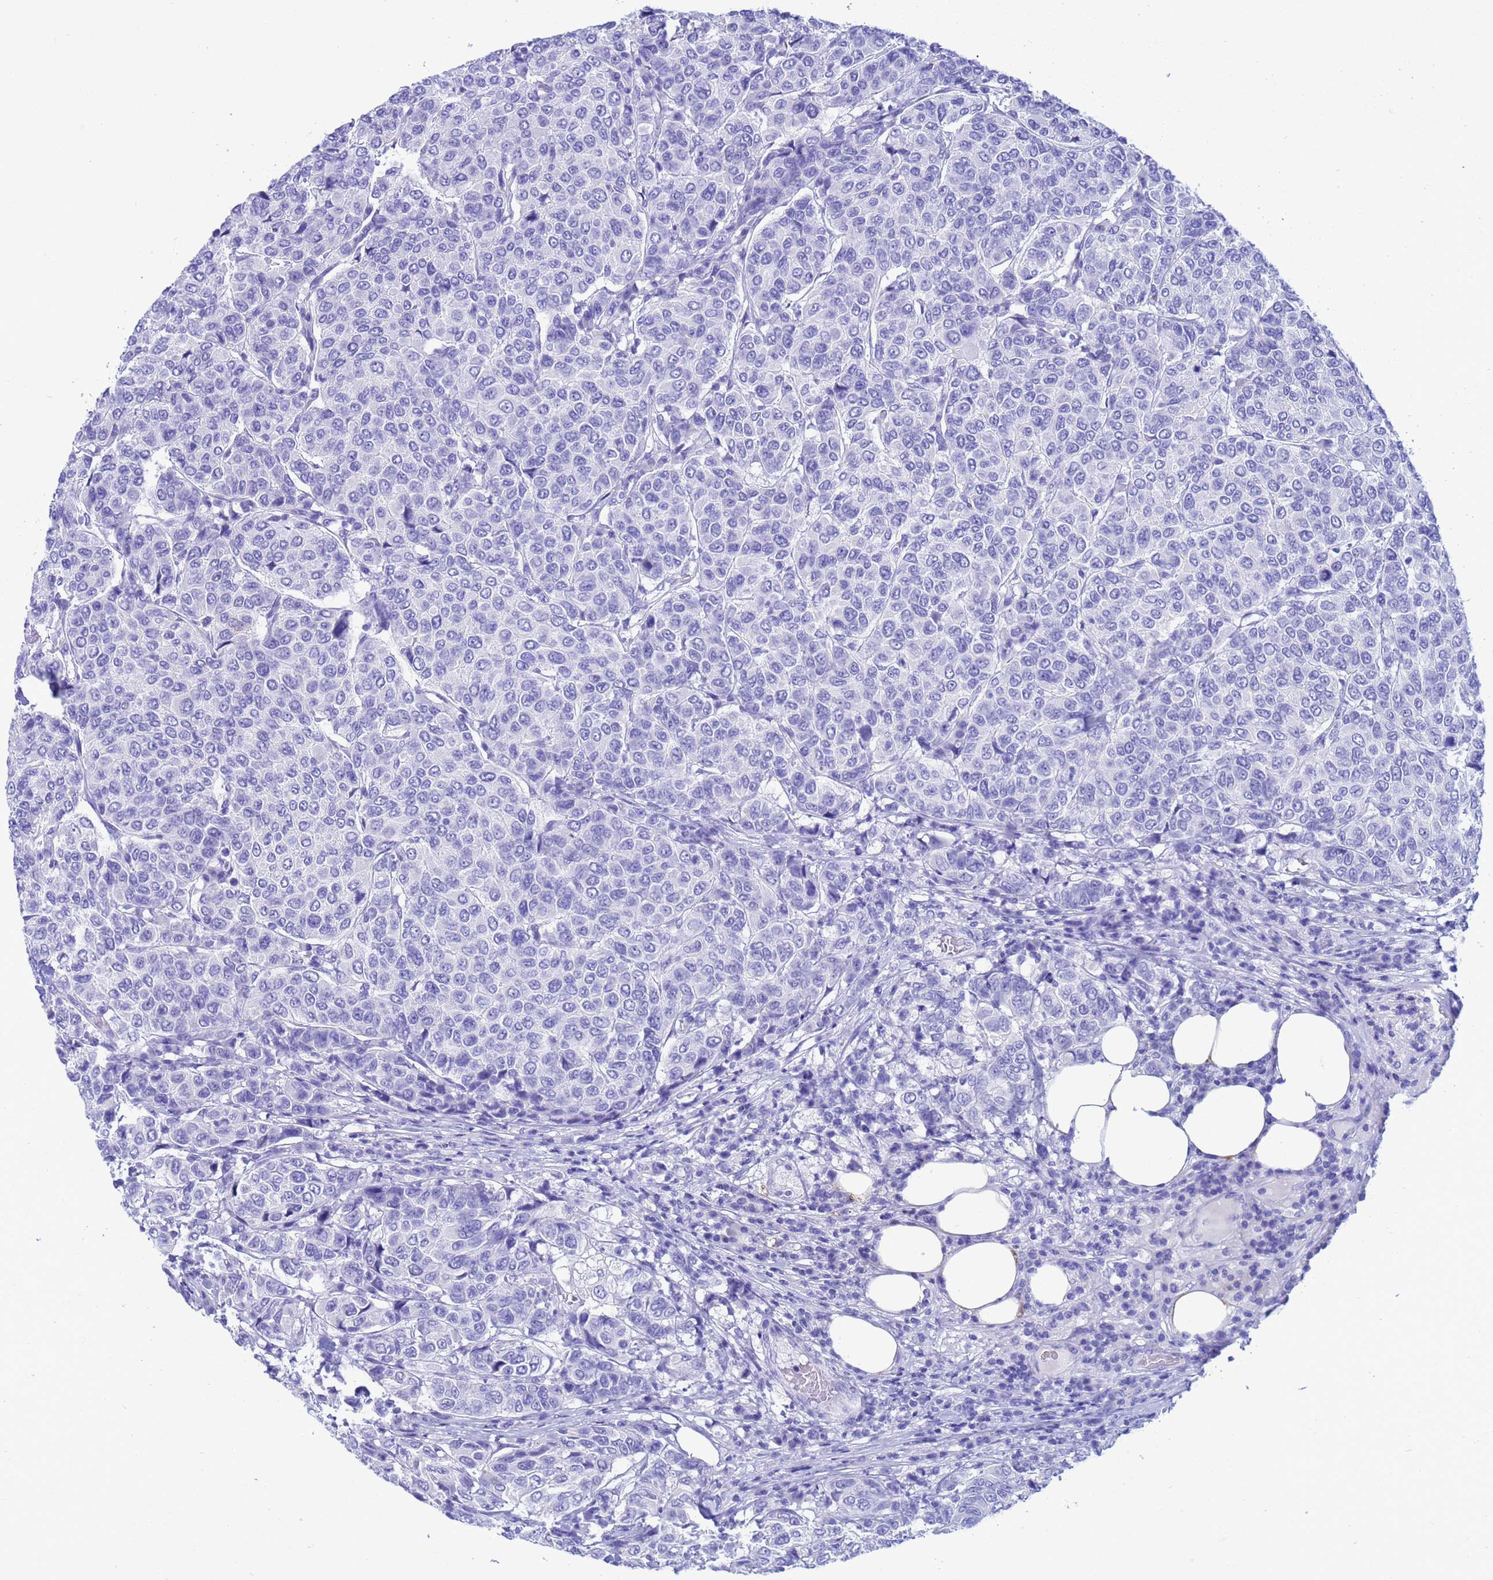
{"staining": {"intensity": "negative", "quantity": "none", "location": "none"}, "tissue": "breast cancer", "cell_type": "Tumor cells", "image_type": "cancer", "snomed": [{"axis": "morphology", "description": "Duct carcinoma"}, {"axis": "topography", "description": "Breast"}], "caption": "This is an immunohistochemistry photomicrograph of human breast cancer (infiltrating ductal carcinoma). There is no staining in tumor cells.", "gene": "AKR1C2", "patient": {"sex": "female", "age": 55}}